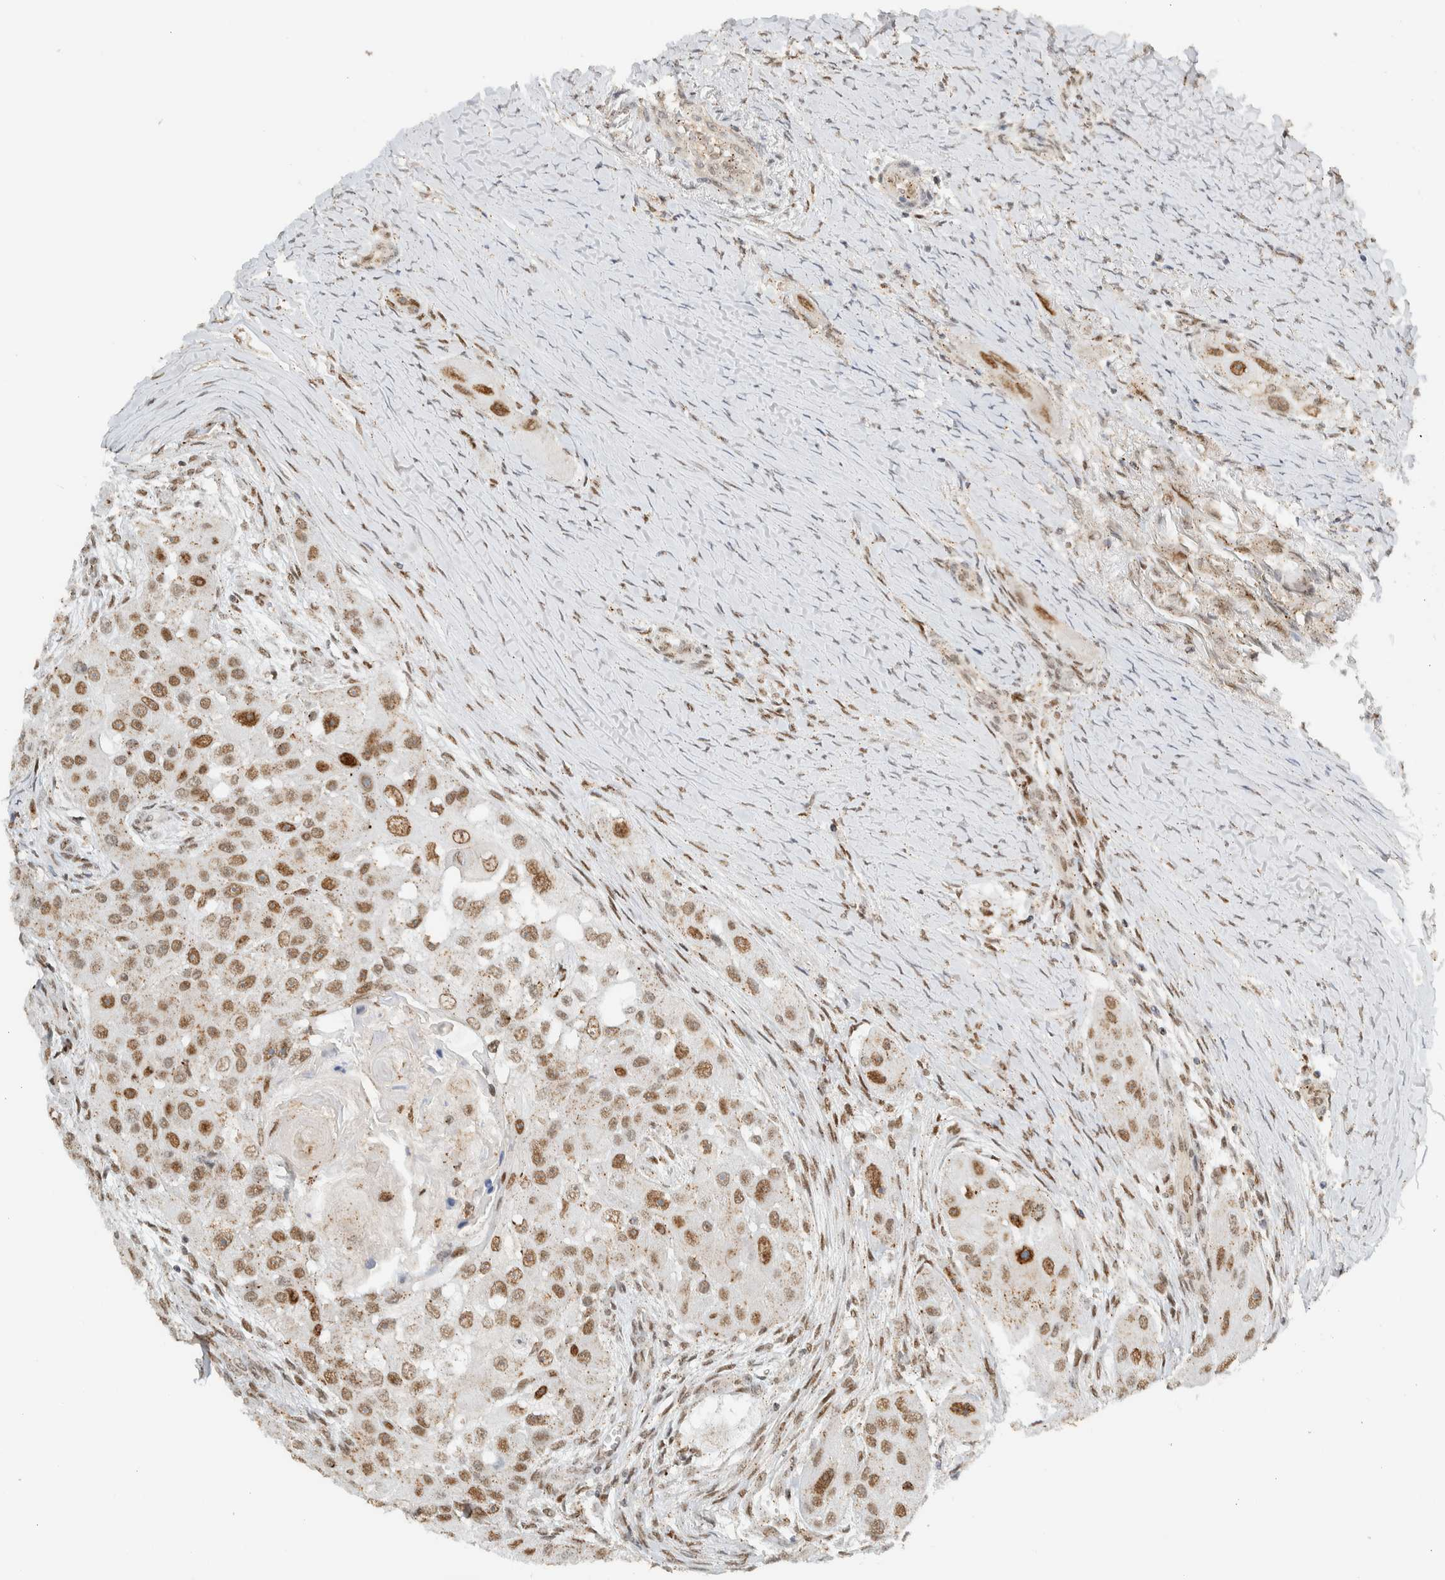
{"staining": {"intensity": "moderate", "quantity": ">75%", "location": "nuclear"}, "tissue": "head and neck cancer", "cell_type": "Tumor cells", "image_type": "cancer", "snomed": [{"axis": "morphology", "description": "Normal tissue, NOS"}, {"axis": "morphology", "description": "Squamous cell carcinoma, NOS"}, {"axis": "topography", "description": "Skeletal muscle"}, {"axis": "topography", "description": "Head-Neck"}], "caption": "Immunohistochemical staining of human squamous cell carcinoma (head and neck) displays moderate nuclear protein positivity in approximately >75% of tumor cells. The staining is performed using DAB (3,3'-diaminobenzidine) brown chromogen to label protein expression. The nuclei are counter-stained blue using hematoxylin.", "gene": "TFE3", "patient": {"sex": "male", "age": 51}}